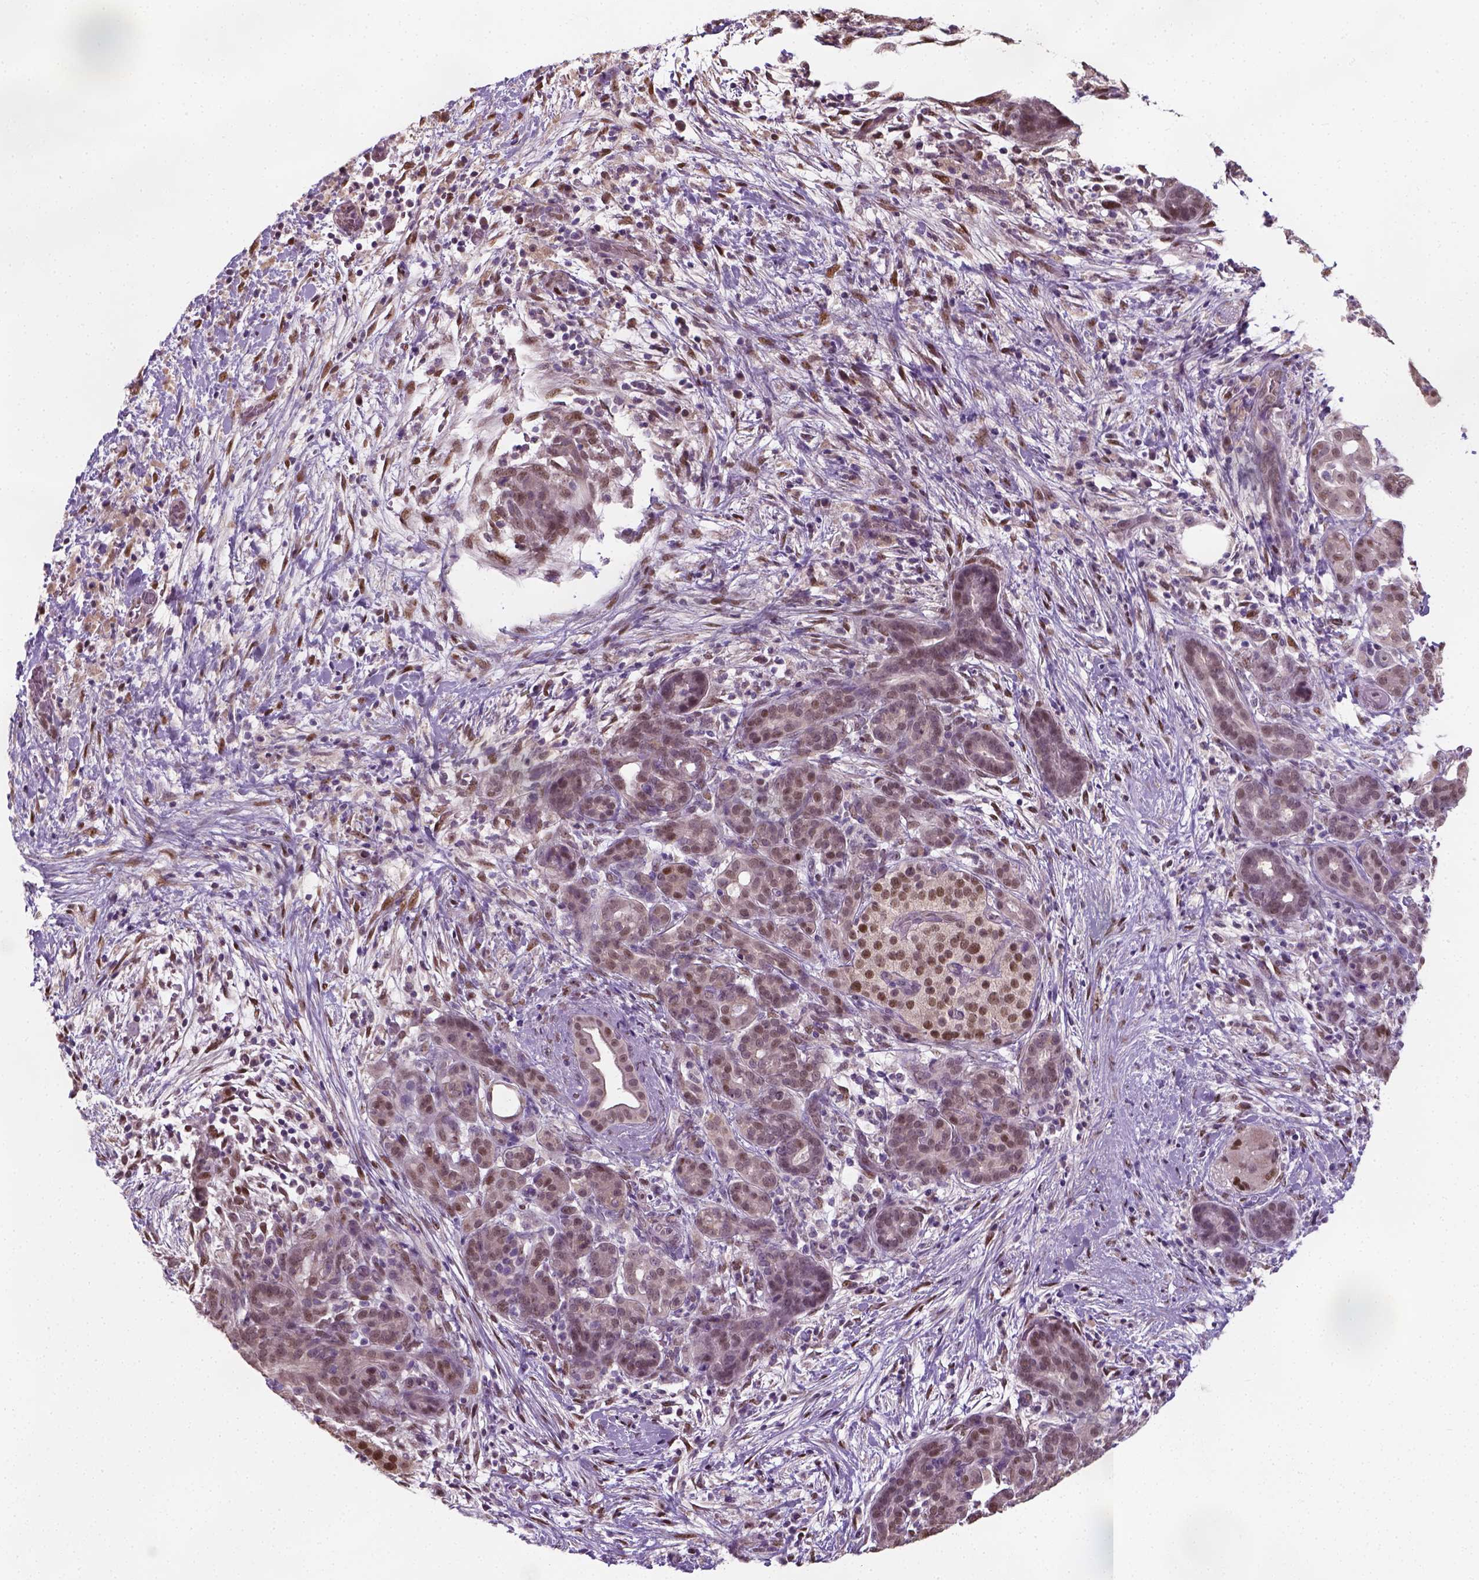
{"staining": {"intensity": "moderate", "quantity": "<25%", "location": "nuclear"}, "tissue": "pancreatic cancer", "cell_type": "Tumor cells", "image_type": "cancer", "snomed": [{"axis": "morphology", "description": "Adenocarcinoma, NOS"}, {"axis": "topography", "description": "Pancreas"}], "caption": "This is a micrograph of immunohistochemistry staining of pancreatic cancer (adenocarcinoma), which shows moderate staining in the nuclear of tumor cells.", "gene": "C1orf112", "patient": {"sex": "male", "age": 44}}